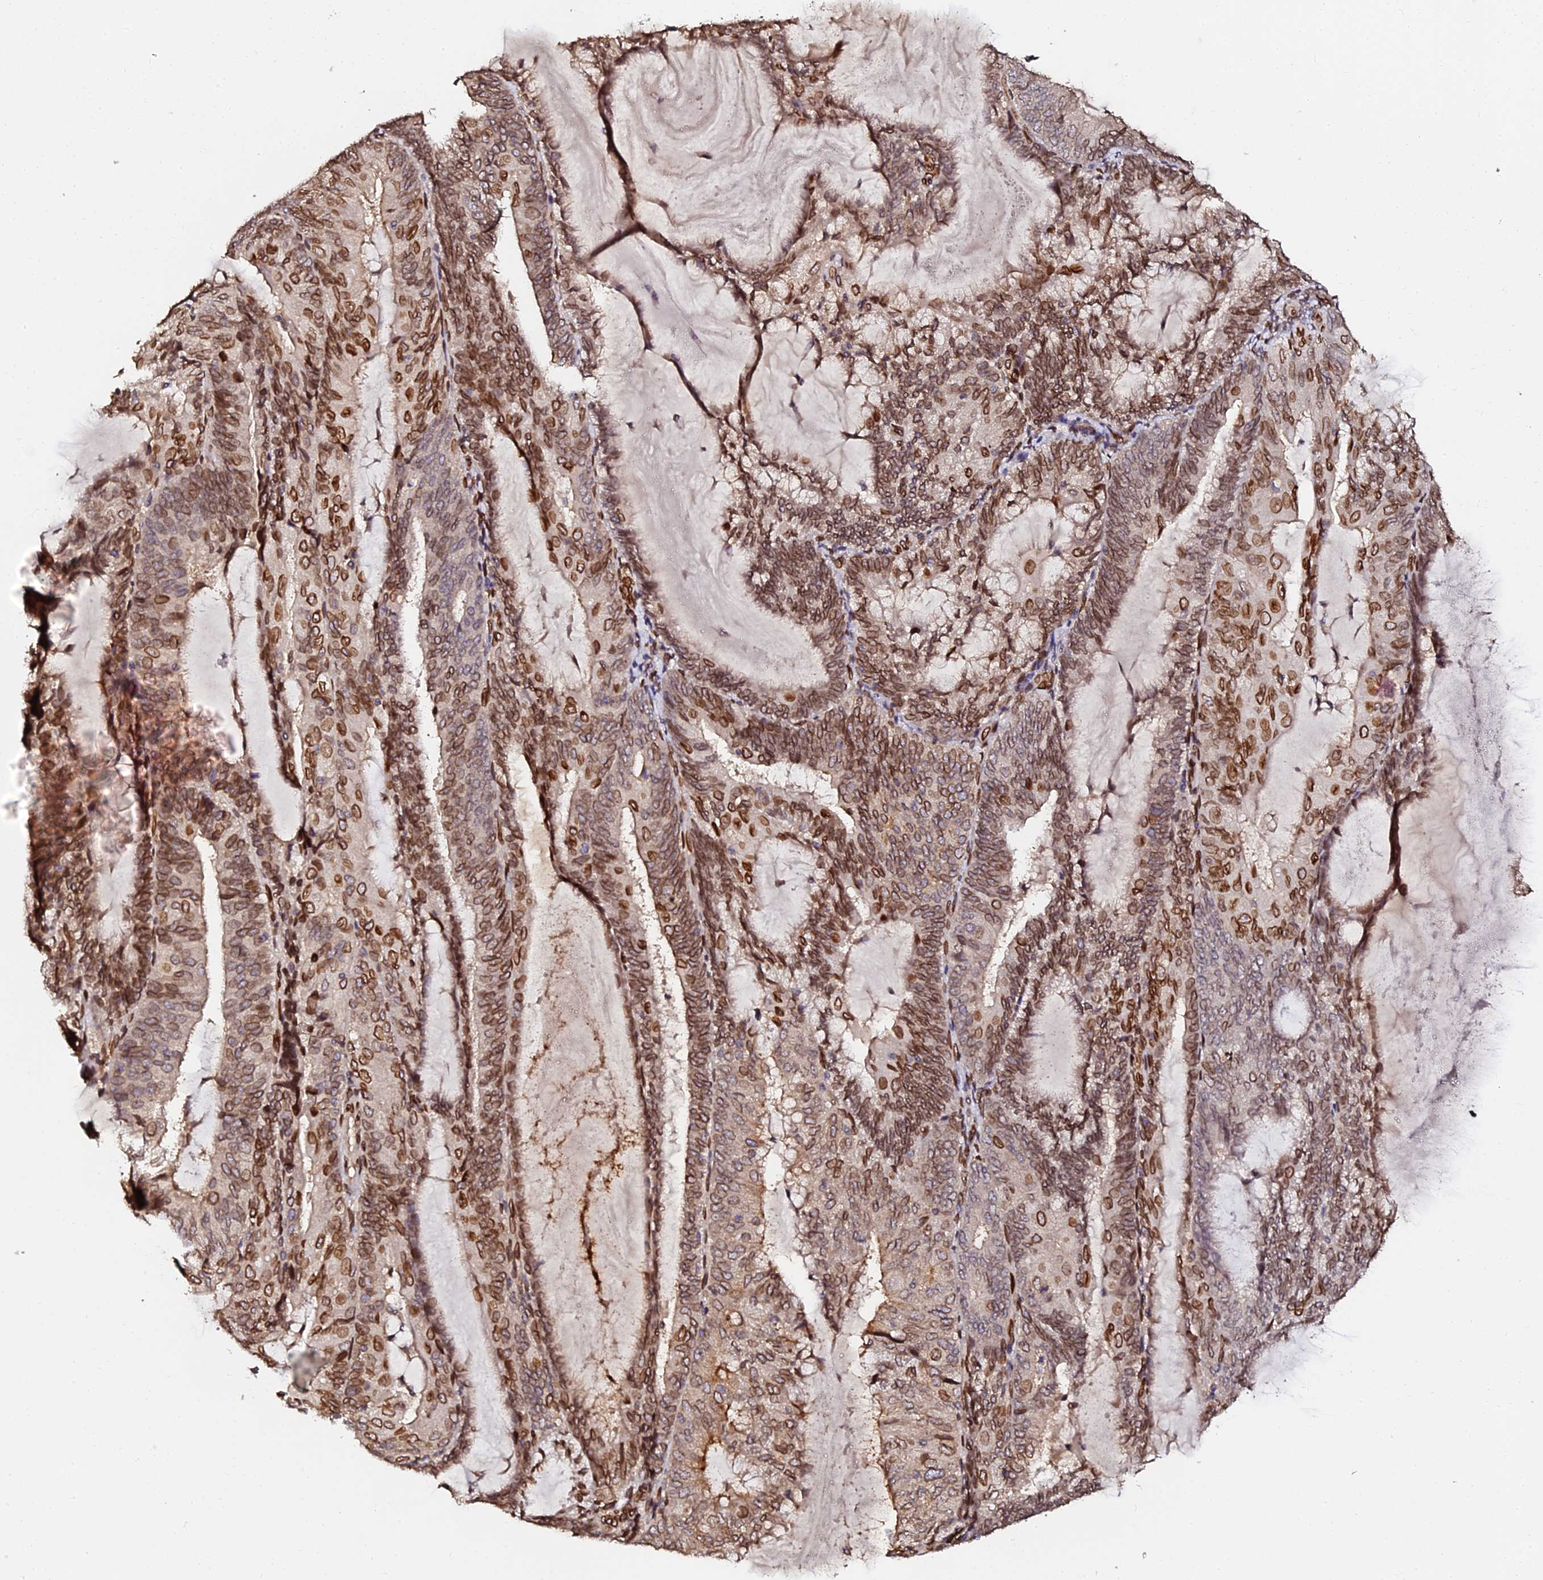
{"staining": {"intensity": "strong", "quantity": ">75%", "location": "cytoplasmic/membranous,nuclear"}, "tissue": "endometrial cancer", "cell_type": "Tumor cells", "image_type": "cancer", "snomed": [{"axis": "morphology", "description": "Adenocarcinoma, NOS"}, {"axis": "topography", "description": "Endometrium"}], "caption": "This image reveals immunohistochemistry (IHC) staining of human endometrial cancer (adenocarcinoma), with high strong cytoplasmic/membranous and nuclear positivity in about >75% of tumor cells.", "gene": "ANAPC5", "patient": {"sex": "female", "age": 81}}